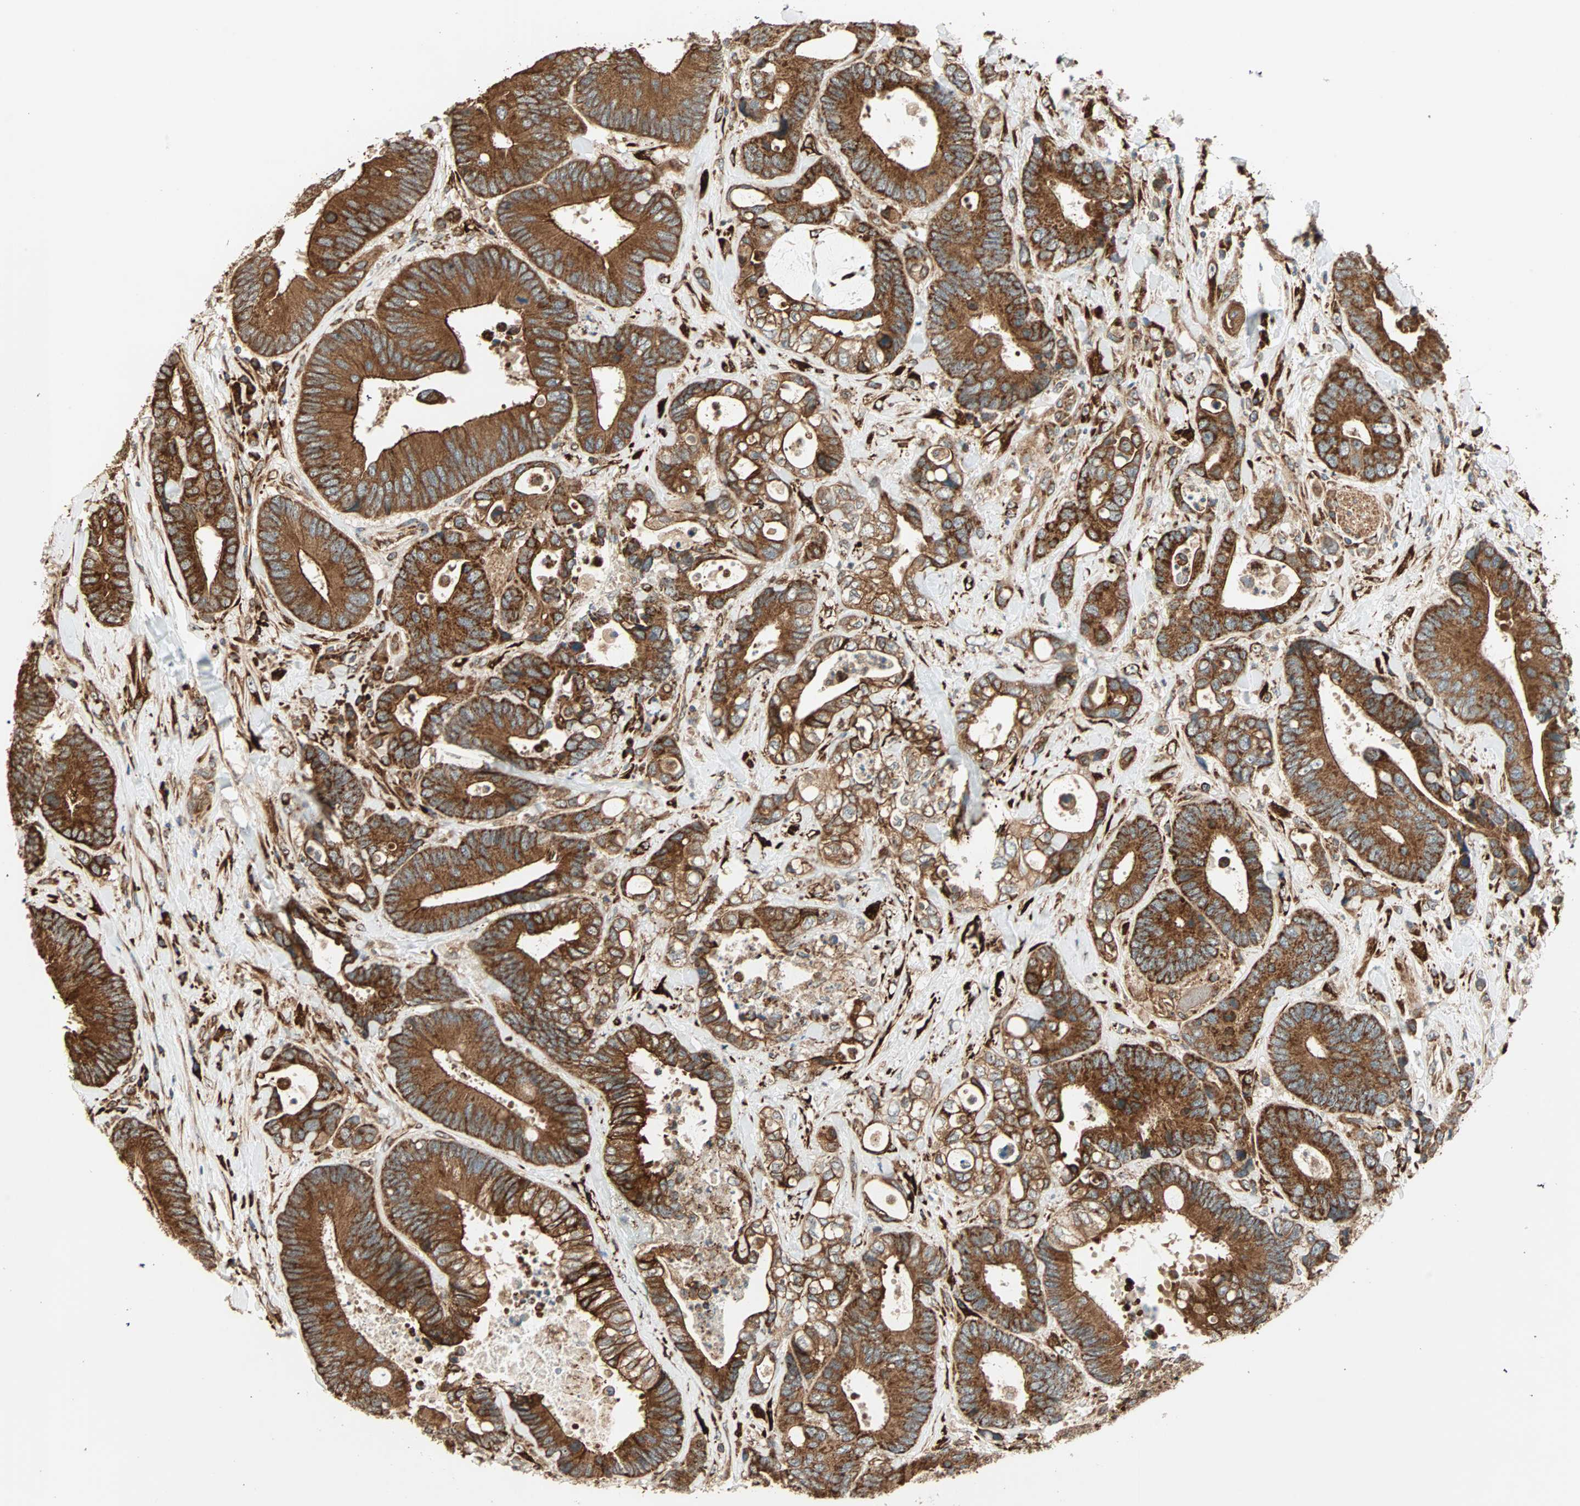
{"staining": {"intensity": "strong", "quantity": ">75%", "location": "cytoplasmic/membranous"}, "tissue": "colorectal cancer", "cell_type": "Tumor cells", "image_type": "cancer", "snomed": [{"axis": "morphology", "description": "Adenocarcinoma, NOS"}, {"axis": "topography", "description": "Rectum"}], "caption": "Immunohistochemical staining of adenocarcinoma (colorectal) shows strong cytoplasmic/membranous protein staining in approximately >75% of tumor cells. The staining is performed using DAB (3,3'-diaminobenzidine) brown chromogen to label protein expression. The nuclei are counter-stained blue using hematoxylin.", "gene": "P4HA1", "patient": {"sex": "male", "age": 55}}